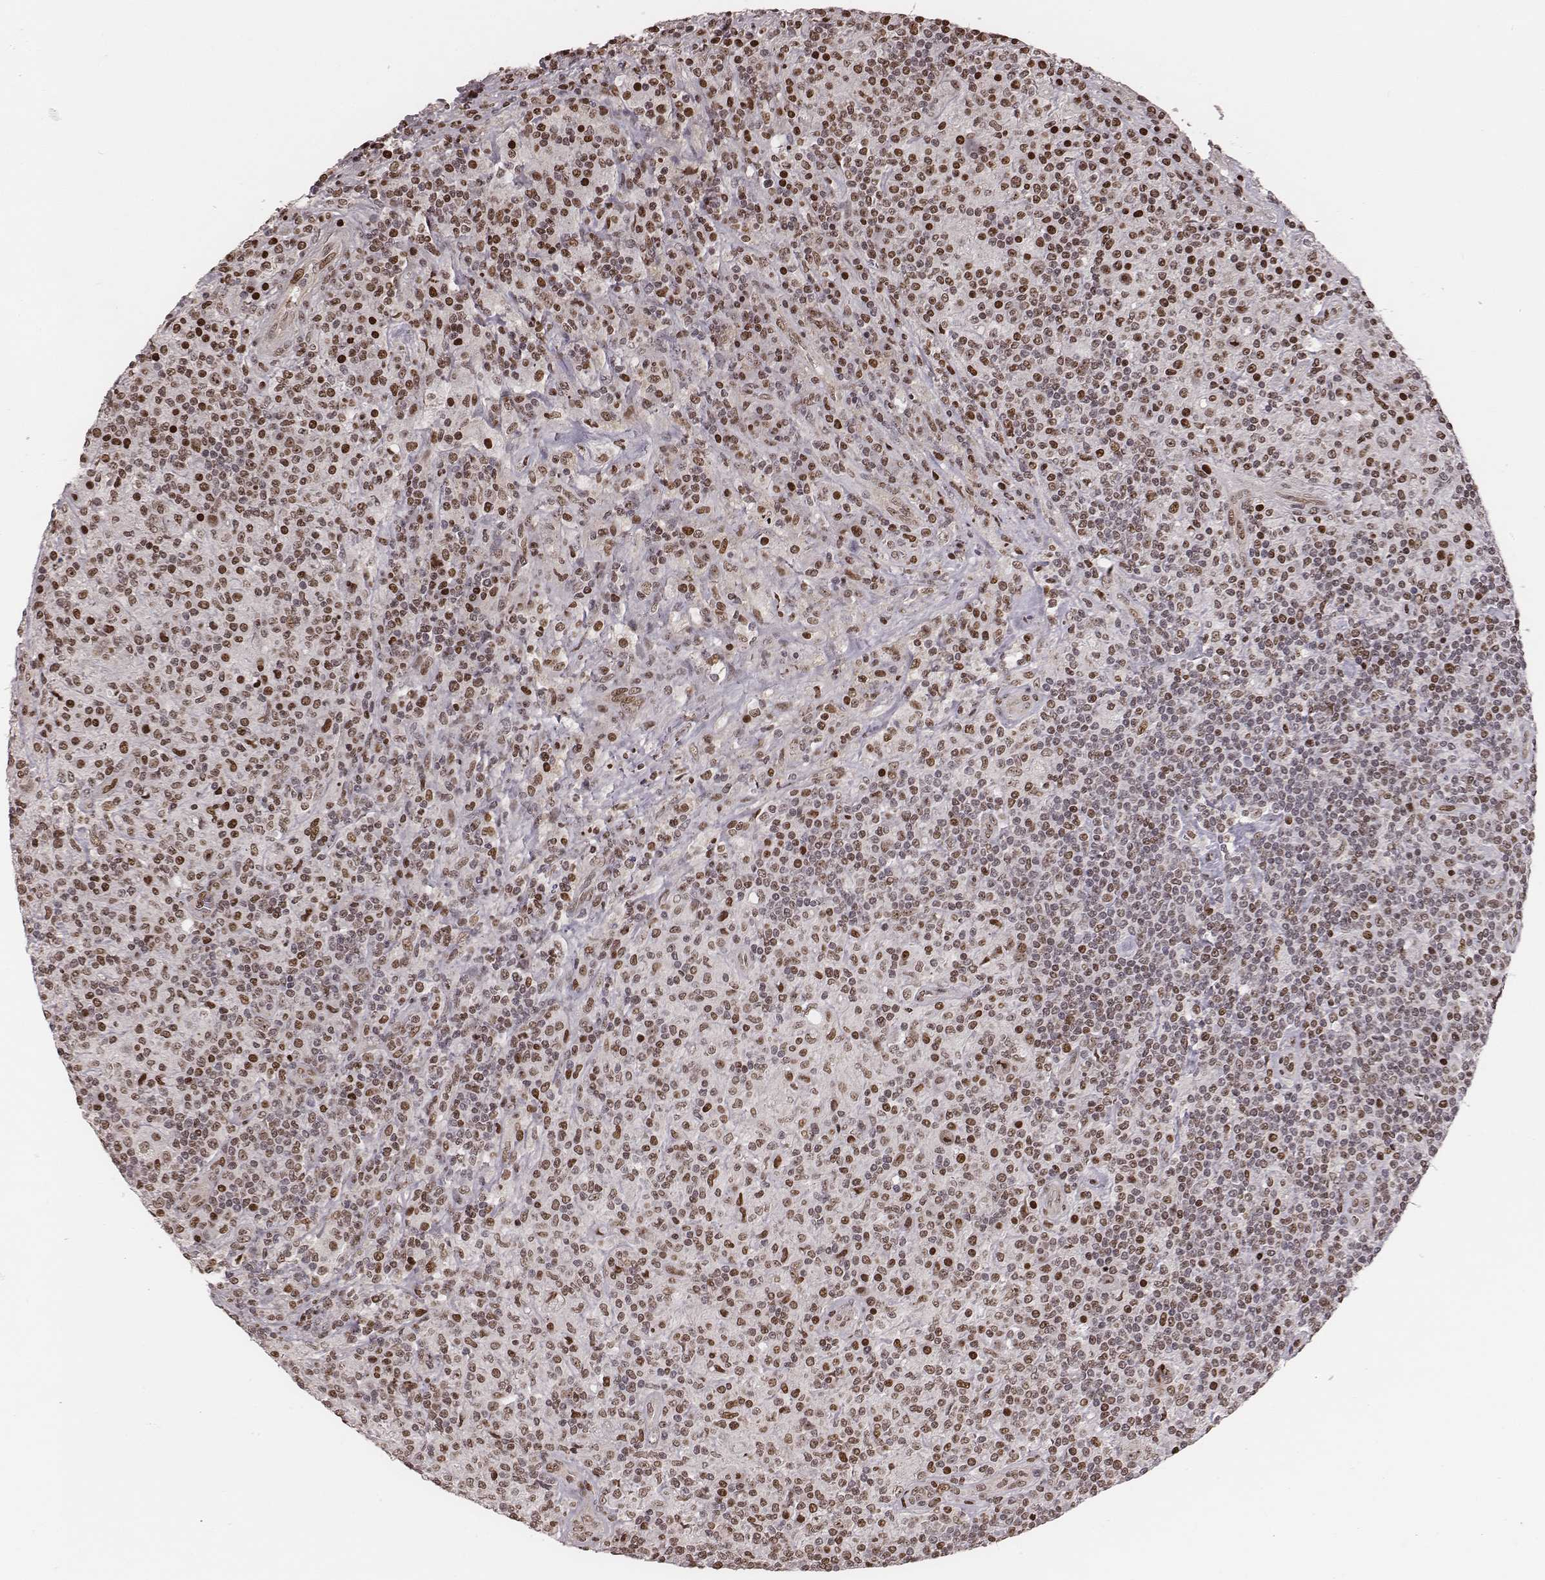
{"staining": {"intensity": "moderate", "quantity": "25%-75%", "location": "nuclear"}, "tissue": "lymphoma", "cell_type": "Tumor cells", "image_type": "cancer", "snomed": [{"axis": "morphology", "description": "Hodgkin's disease, NOS"}, {"axis": "topography", "description": "Lymph node"}], "caption": "Hodgkin's disease tissue exhibits moderate nuclear positivity in about 25%-75% of tumor cells", "gene": "VRK3", "patient": {"sex": "male", "age": 70}}